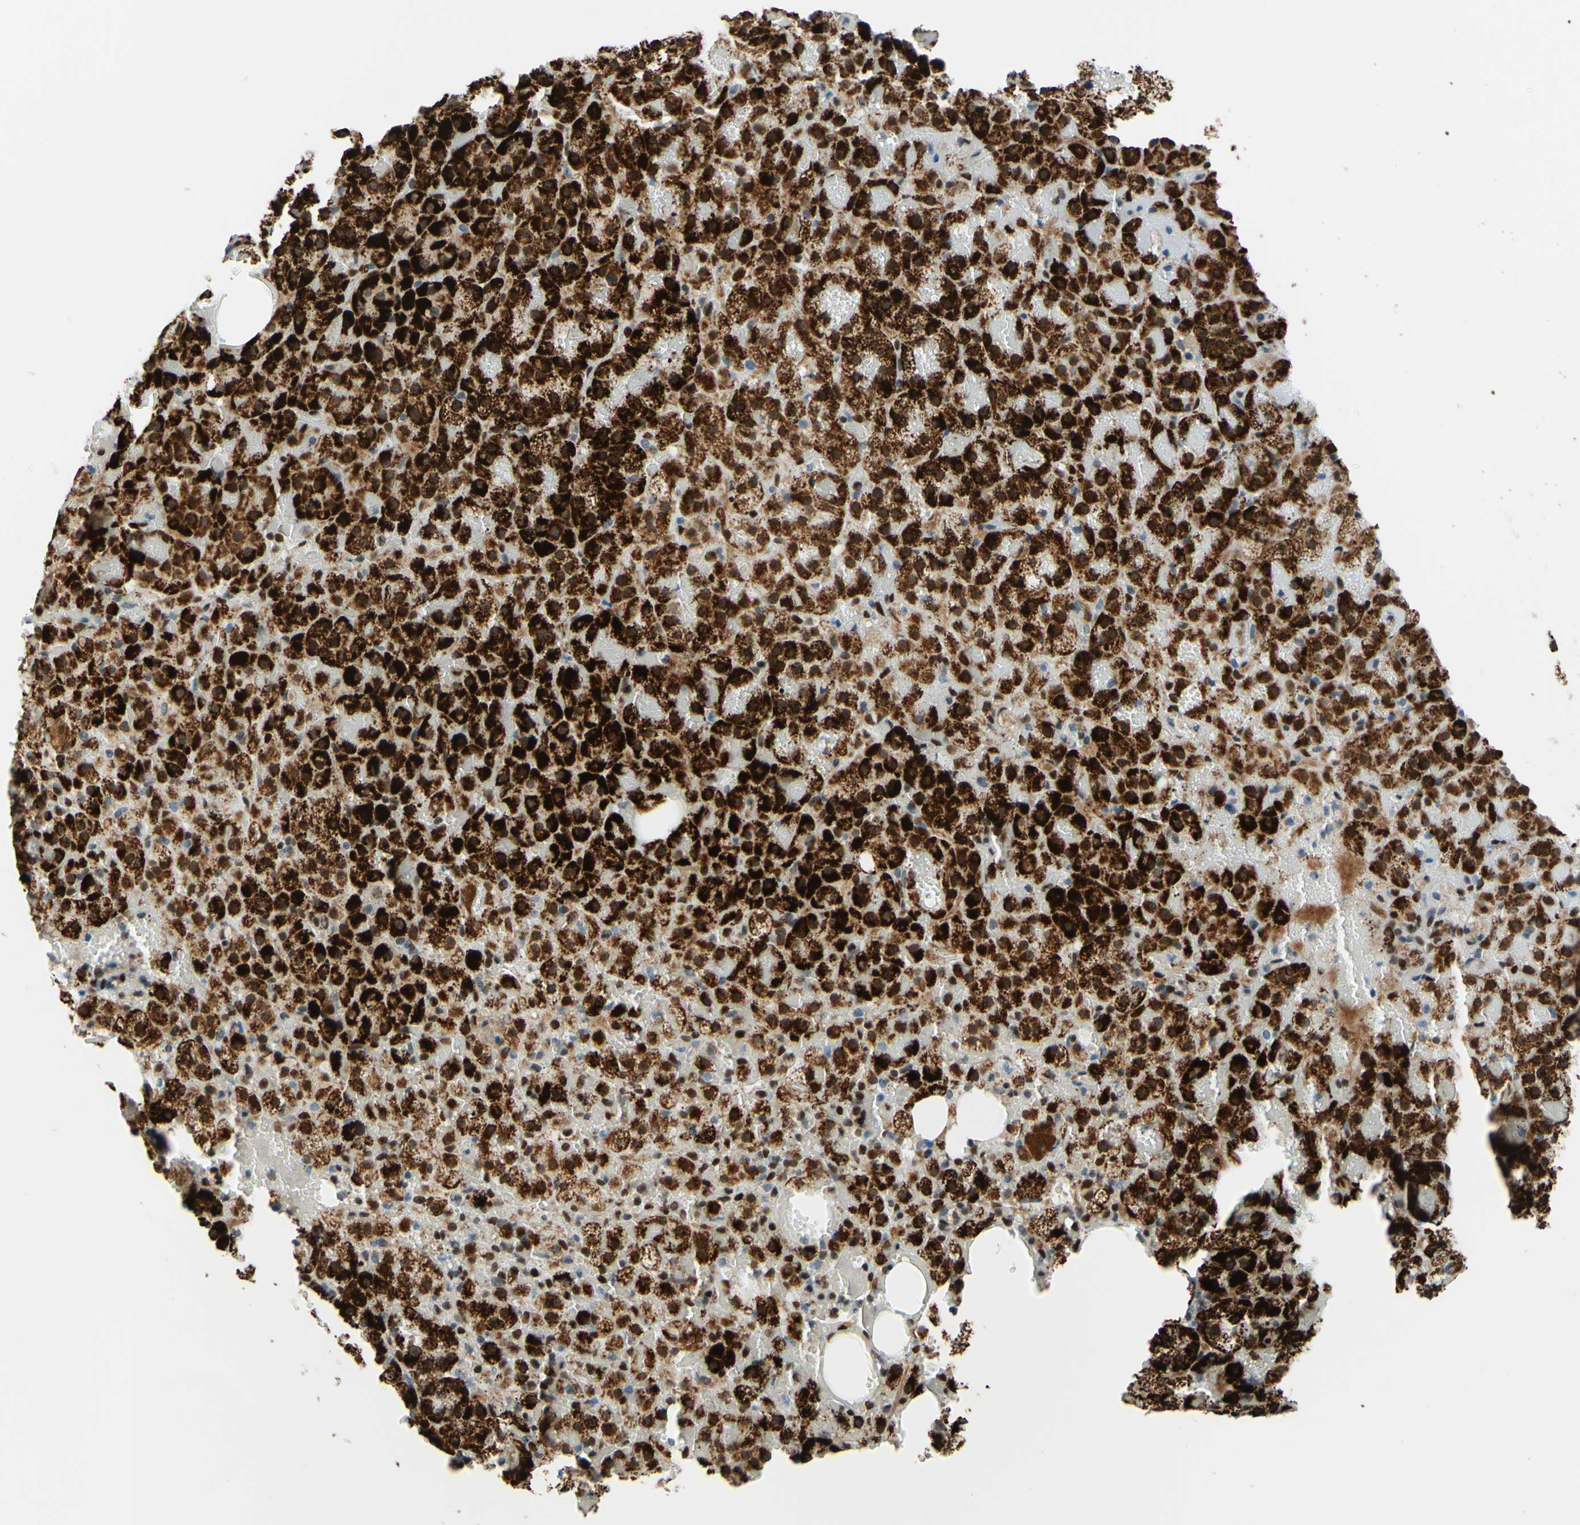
{"staining": {"intensity": "strong", "quantity": ">75%", "location": "cytoplasmic/membranous"}, "tissue": "adrenal gland", "cell_type": "Glandular cells", "image_type": "normal", "snomed": [{"axis": "morphology", "description": "Normal tissue, NOS"}, {"axis": "topography", "description": "Adrenal gland"}], "caption": "This is a photomicrograph of immunohistochemistry staining of benign adrenal gland, which shows strong expression in the cytoplasmic/membranous of glandular cells.", "gene": "CBX7", "patient": {"sex": "female", "age": 59}}